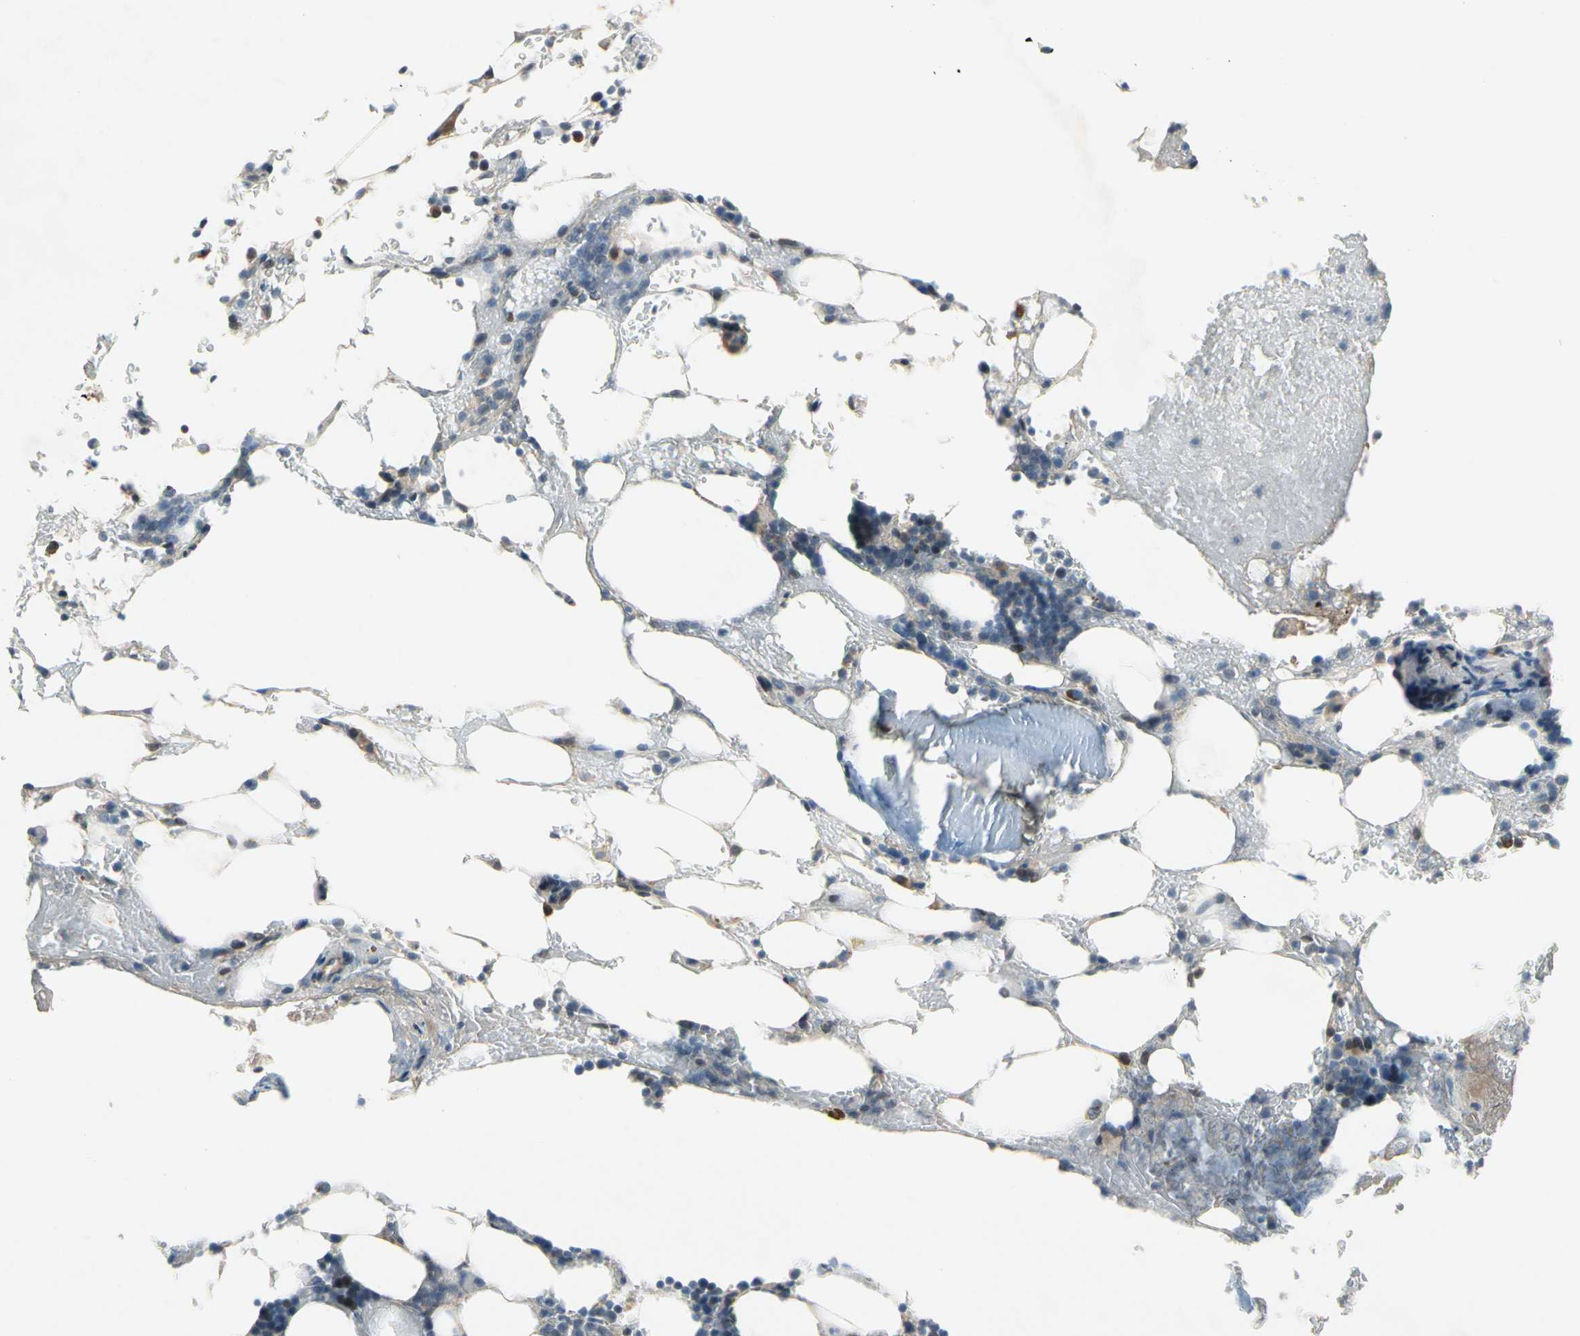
{"staining": {"intensity": "moderate", "quantity": "<25%", "location": "cytoplasmic/membranous"}, "tissue": "bone marrow", "cell_type": "Hematopoietic cells", "image_type": "normal", "snomed": [{"axis": "morphology", "description": "Normal tissue, NOS"}, {"axis": "topography", "description": "Bone marrow"}], "caption": "The micrograph shows immunohistochemical staining of unremarkable bone marrow. There is moderate cytoplasmic/membranous positivity is appreciated in about <25% of hematopoietic cells. Using DAB (brown) and hematoxylin (blue) stains, captured at high magnification using brightfield microscopy.", "gene": "PIP5K1B", "patient": {"sex": "female", "age": 73}}